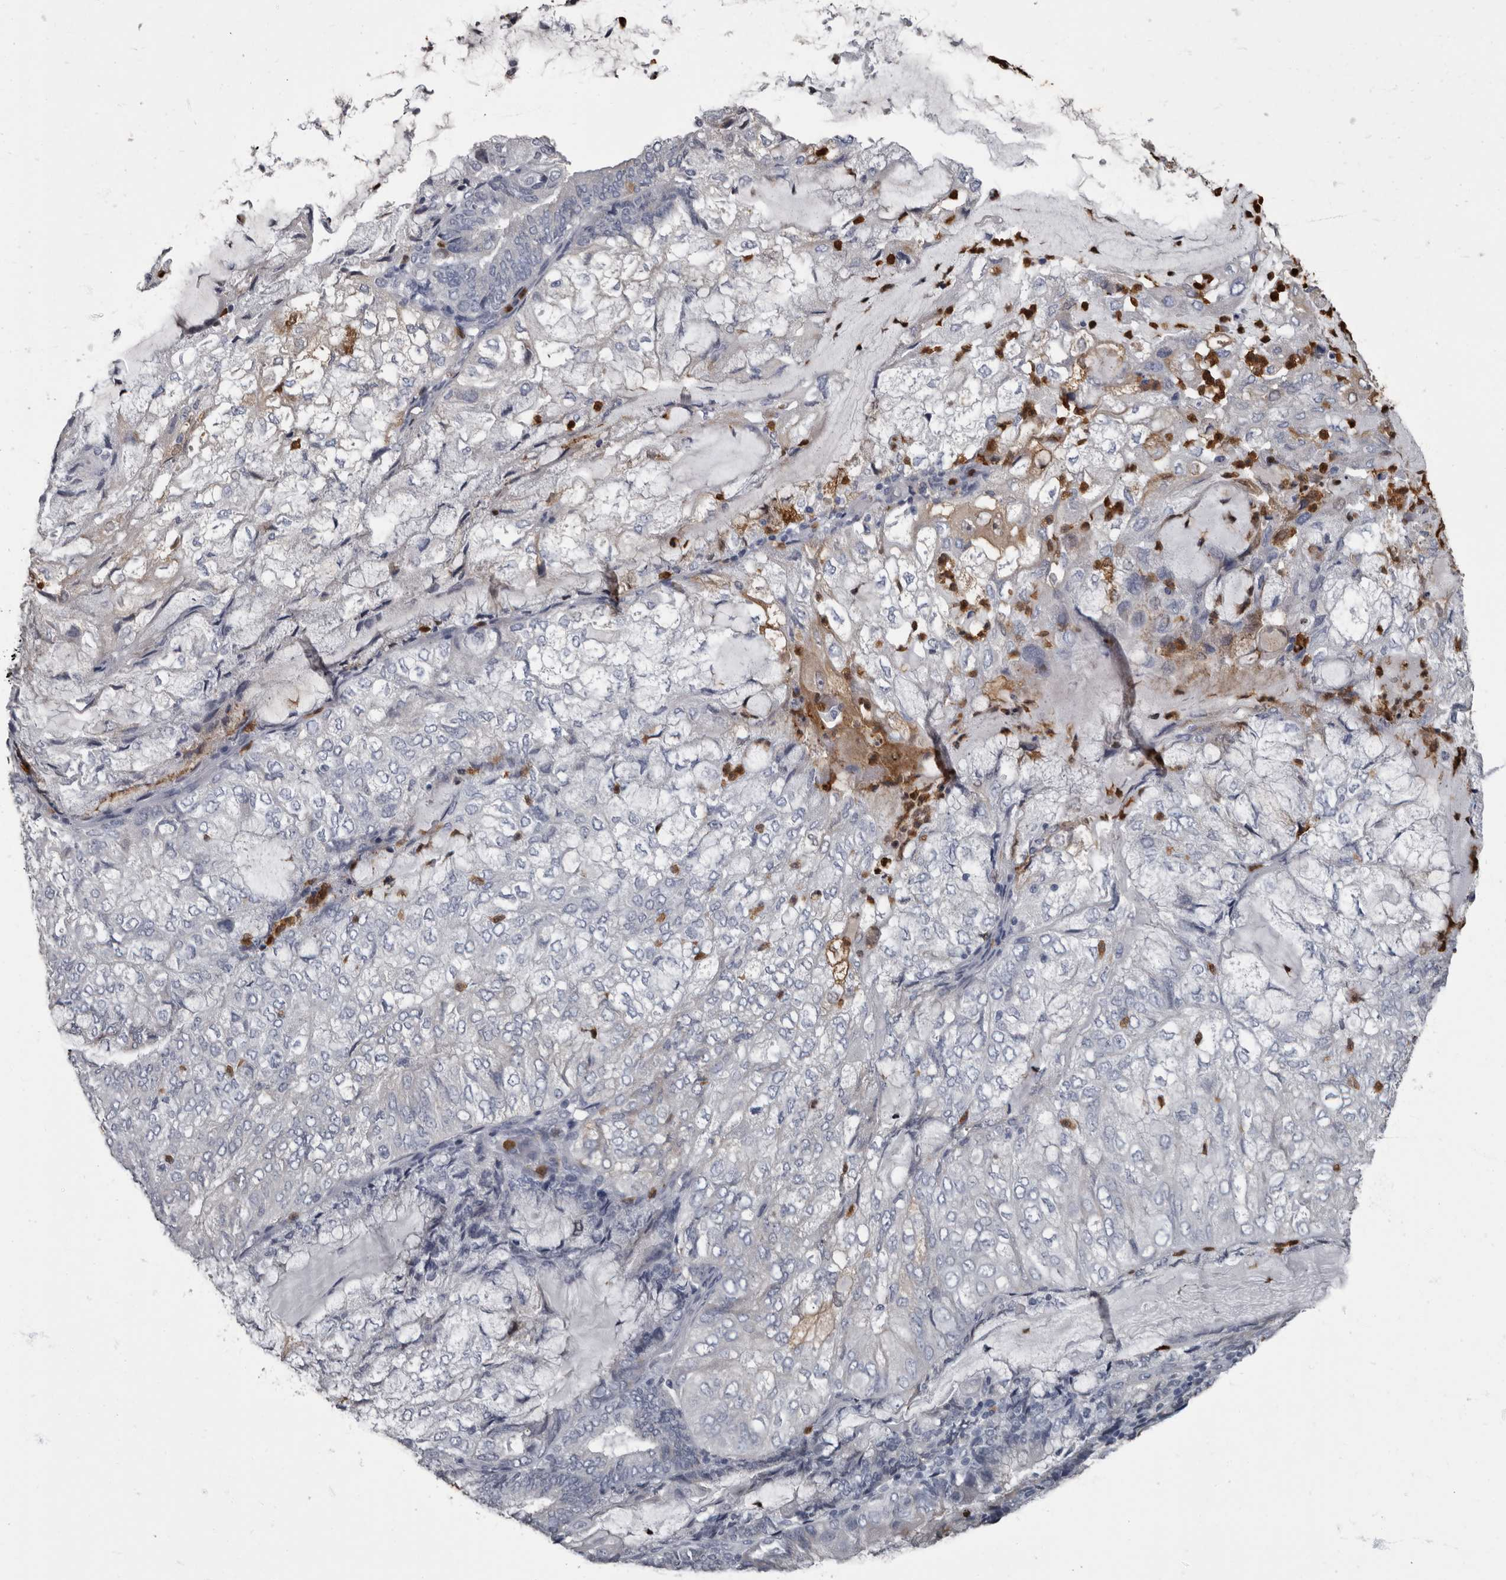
{"staining": {"intensity": "negative", "quantity": "none", "location": "none"}, "tissue": "endometrial cancer", "cell_type": "Tumor cells", "image_type": "cancer", "snomed": [{"axis": "morphology", "description": "Adenocarcinoma, NOS"}, {"axis": "topography", "description": "Endometrium"}], "caption": "Tumor cells are negative for brown protein staining in endometrial cancer (adenocarcinoma). The staining was performed using DAB to visualize the protein expression in brown, while the nuclei were stained in blue with hematoxylin (Magnification: 20x).", "gene": "TPD52L1", "patient": {"sex": "female", "age": 81}}